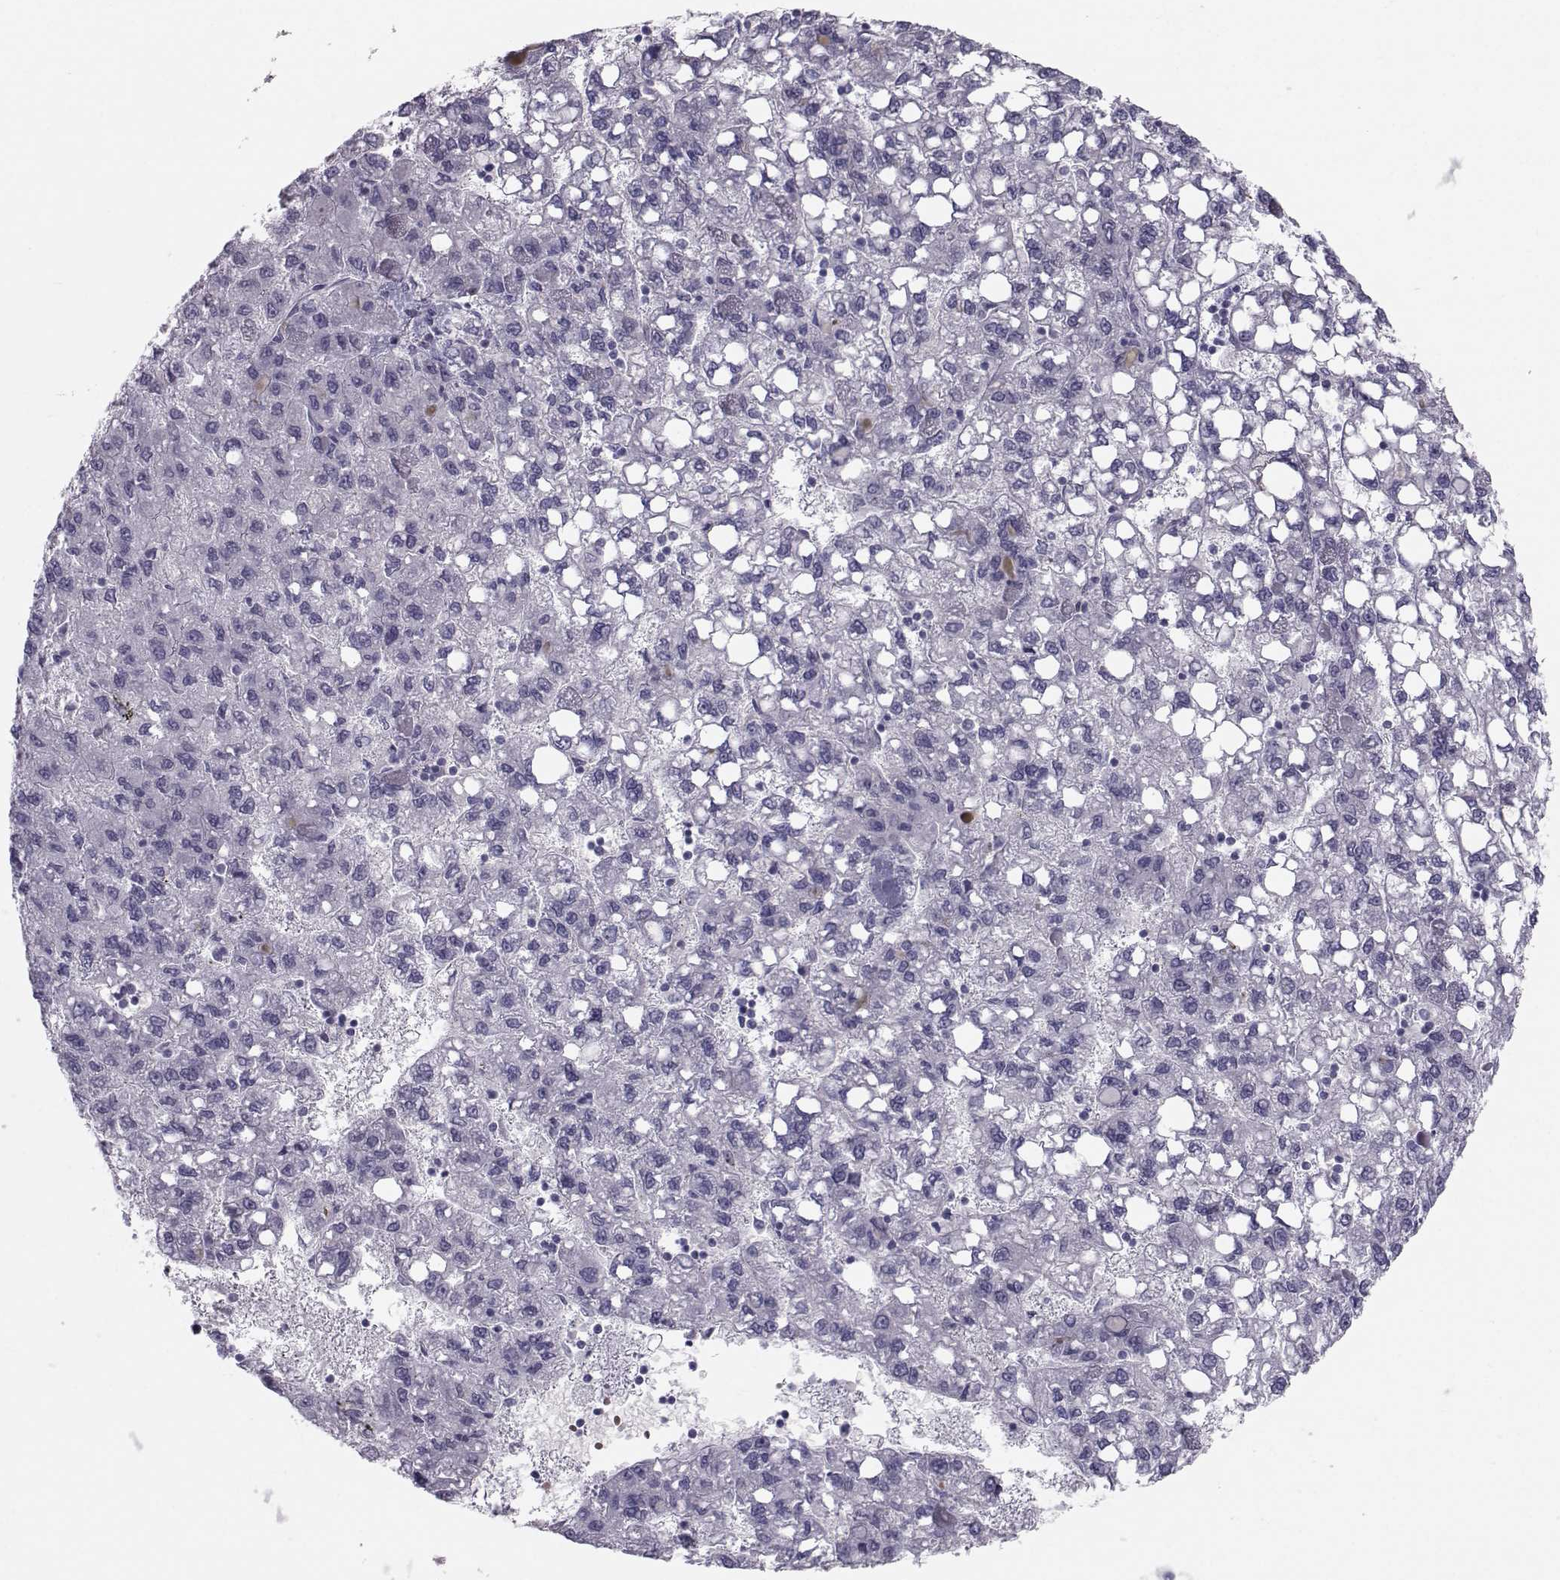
{"staining": {"intensity": "negative", "quantity": "none", "location": "none"}, "tissue": "liver cancer", "cell_type": "Tumor cells", "image_type": "cancer", "snomed": [{"axis": "morphology", "description": "Carcinoma, Hepatocellular, NOS"}, {"axis": "topography", "description": "Liver"}], "caption": "DAB immunohistochemical staining of liver cancer shows no significant staining in tumor cells. (DAB IHC, high magnification).", "gene": "GARIN3", "patient": {"sex": "female", "age": 82}}